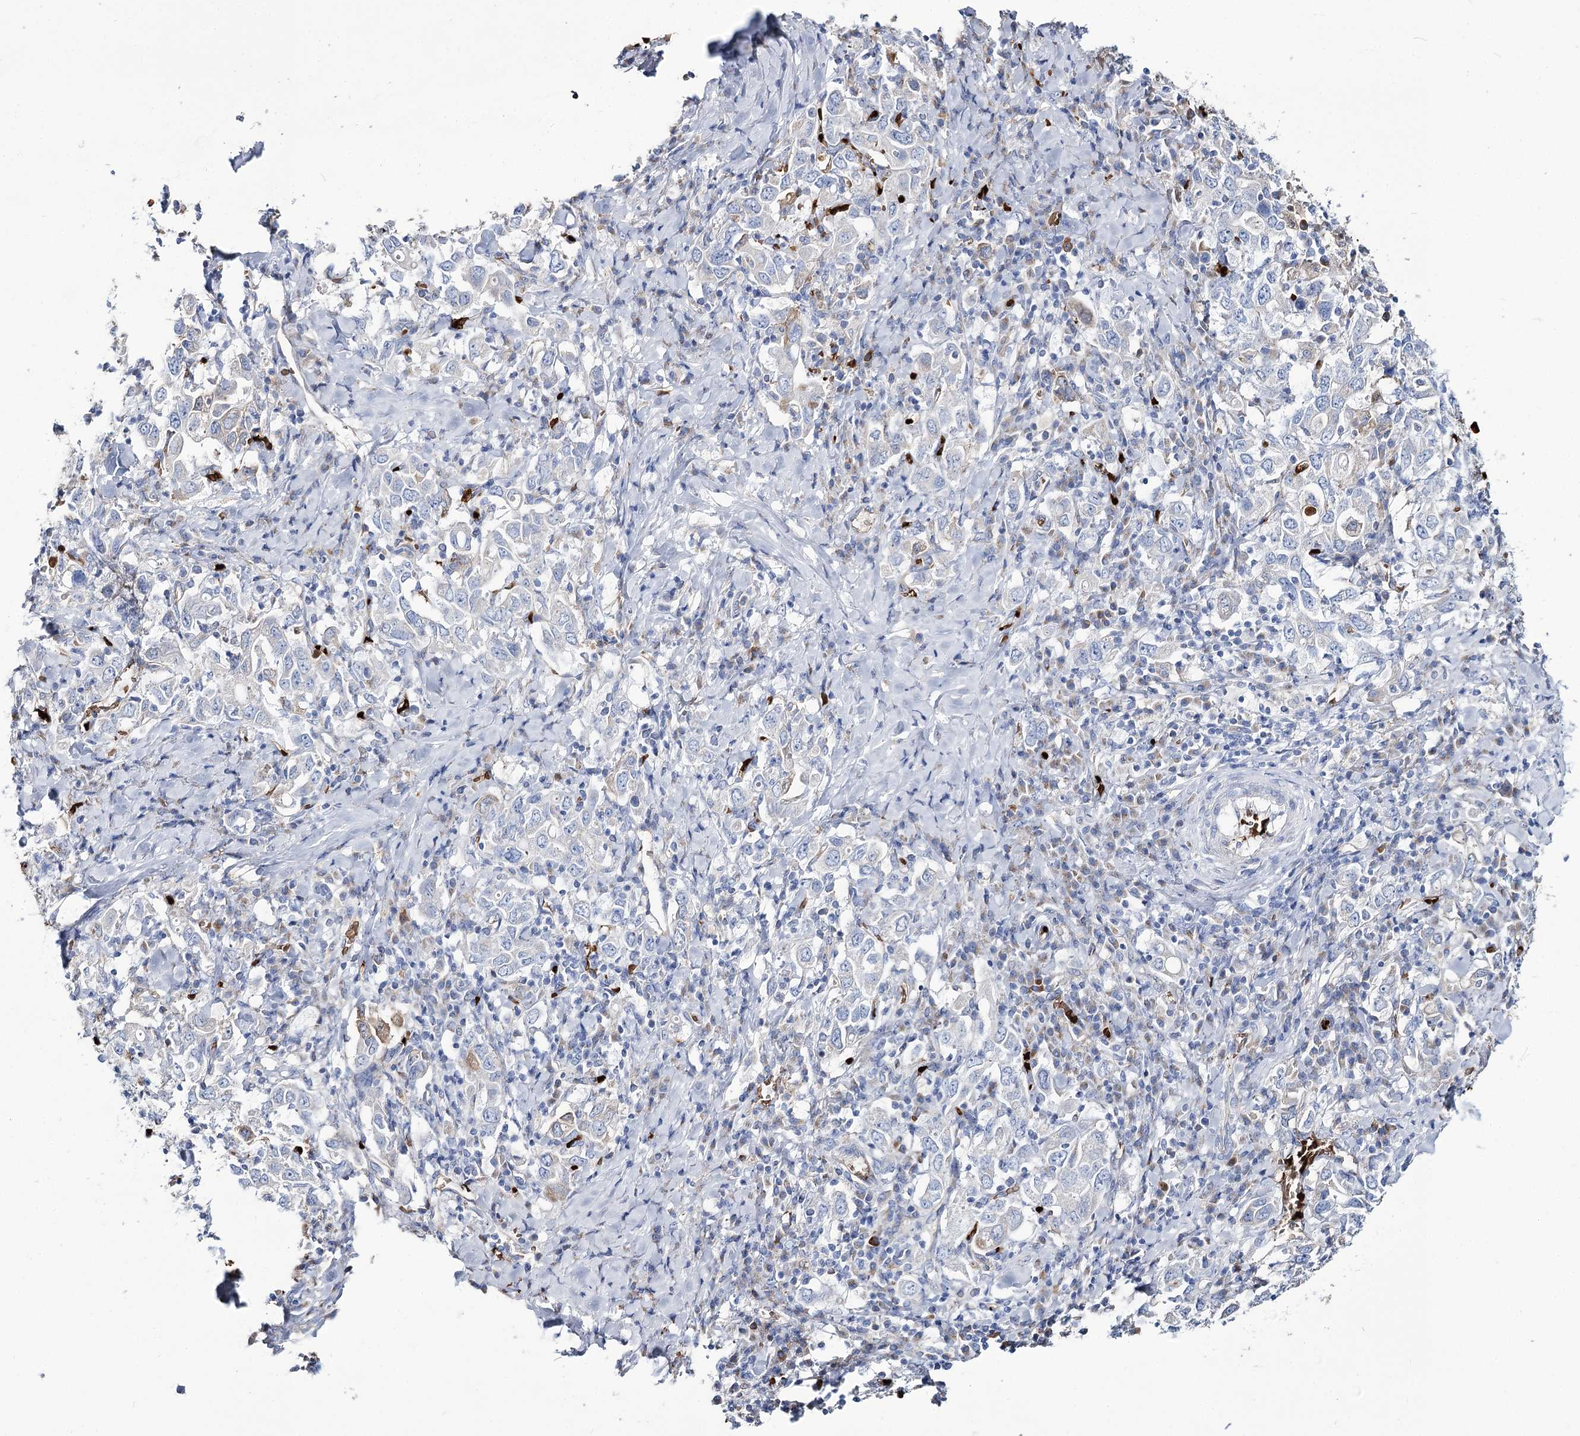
{"staining": {"intensity": "negative", "quantity": "none", "location": "none"}, "tissue": "stomach cancer", "cell_type": "Tumor cells", "image_type": "cancer", "snomed": [{"axis": "morphology", "description": "Adenocarcinoma, NOS"}, {"axis": "topography", "description": "Stomach, upper"}], "caption": "This photomicrograph is of stomach cancer (adenocarcinoma) stained with IHC to label a protein in brown with the nuclei are counter-stained blue. There is no staining in tumor cells.", "gene": "GBF1", "patient": {"sex": "male", "age": 62}}